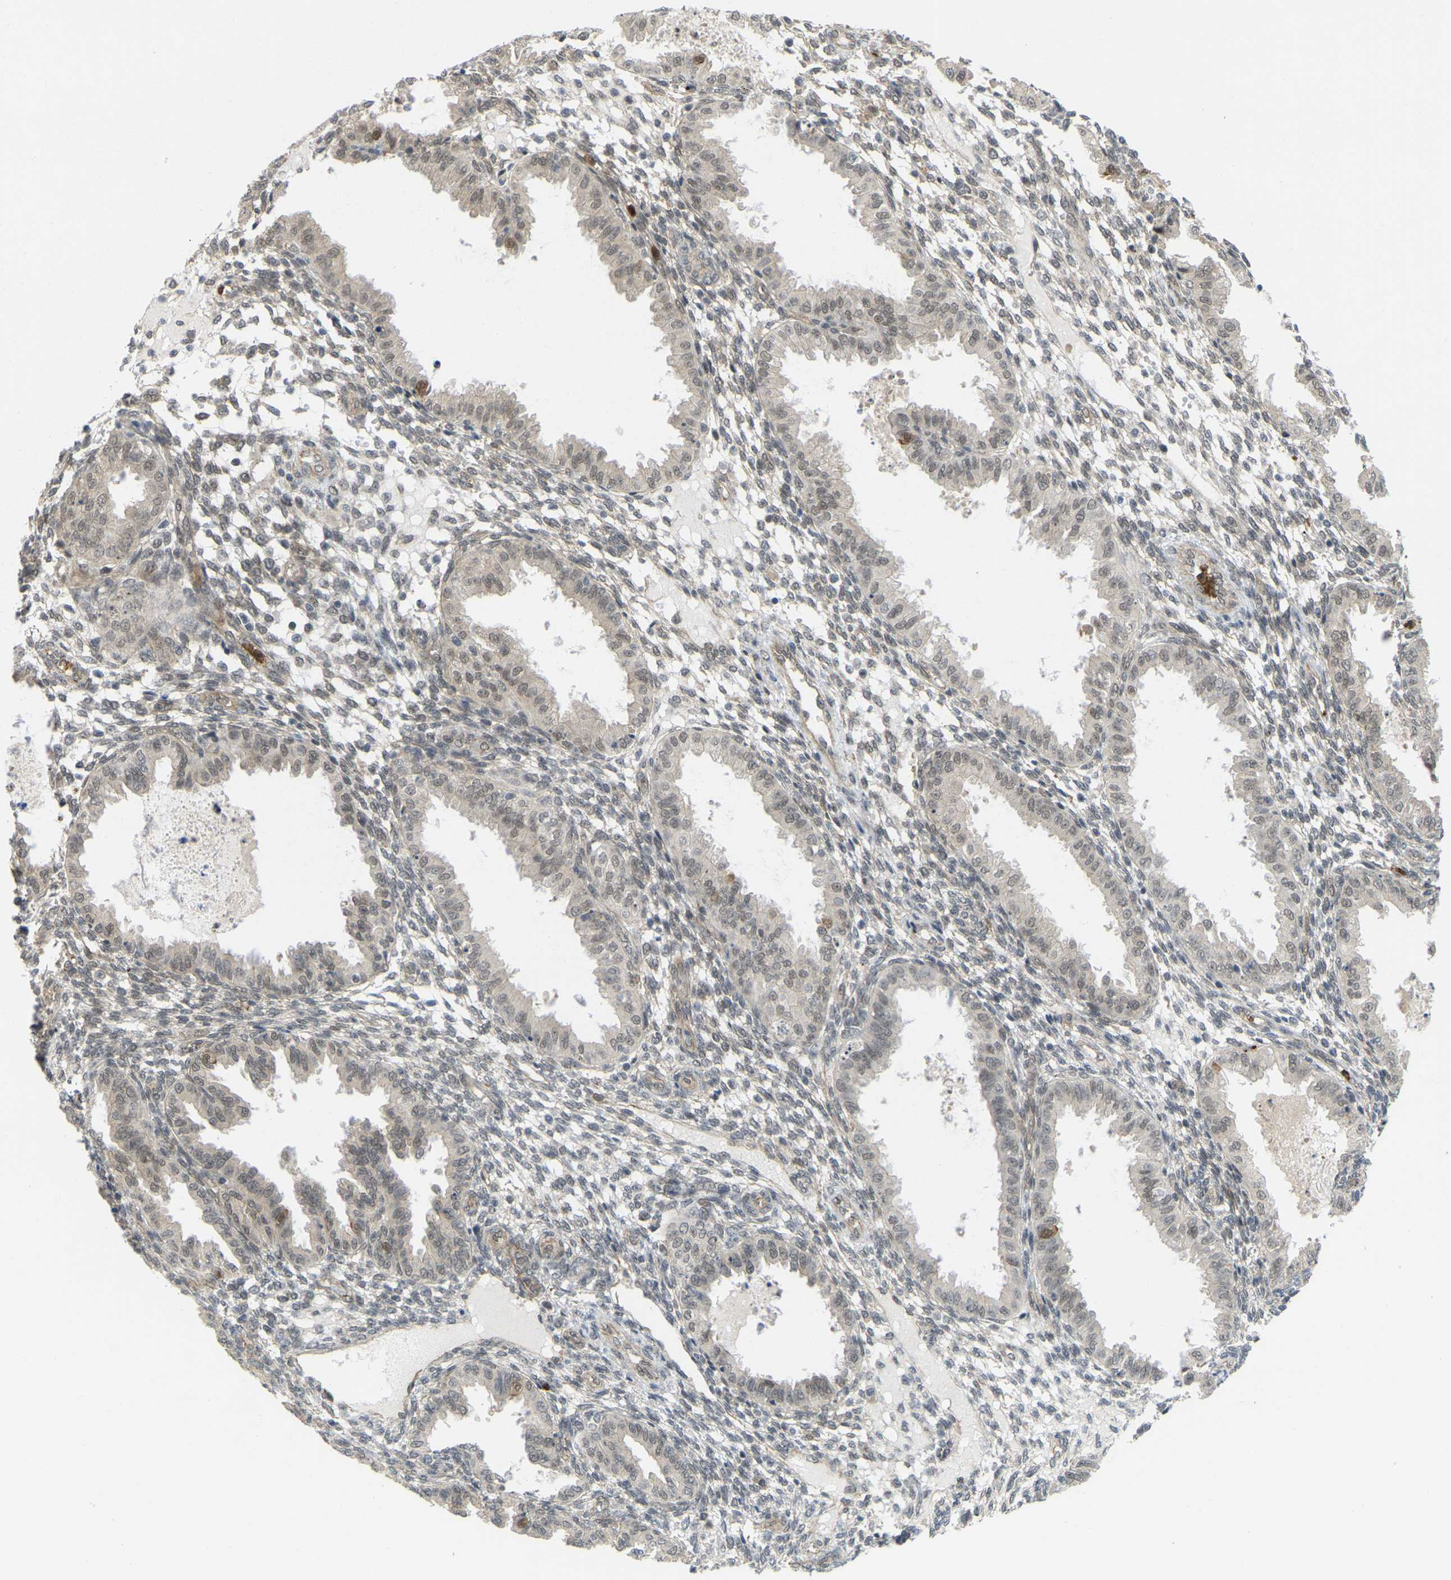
{"staining": {"intensity": "weak", "quantity": "<25%", "location": "nuclear"}, "tissue": "endometrium", "cell_type": "Cells in endometrial stroma", "image_type": "normal", "snomed": [{"axis": "morphology", "description": "Normal tissue, NOS"}, {"axis": "topography", "description": "Endometrium"}], "caption": "Cells in endometrial stroma are negative for protein expression in benign human endometrium. The staining was performed using DAB (3,3'-diaminobenzidine) to visualize the protein expression in brown, while the nuclei were stained in blue with hematoxylin (Magnification: 20x).", "gene": "SERPINB5", "patient": {"sex": "female", "age": 33}}